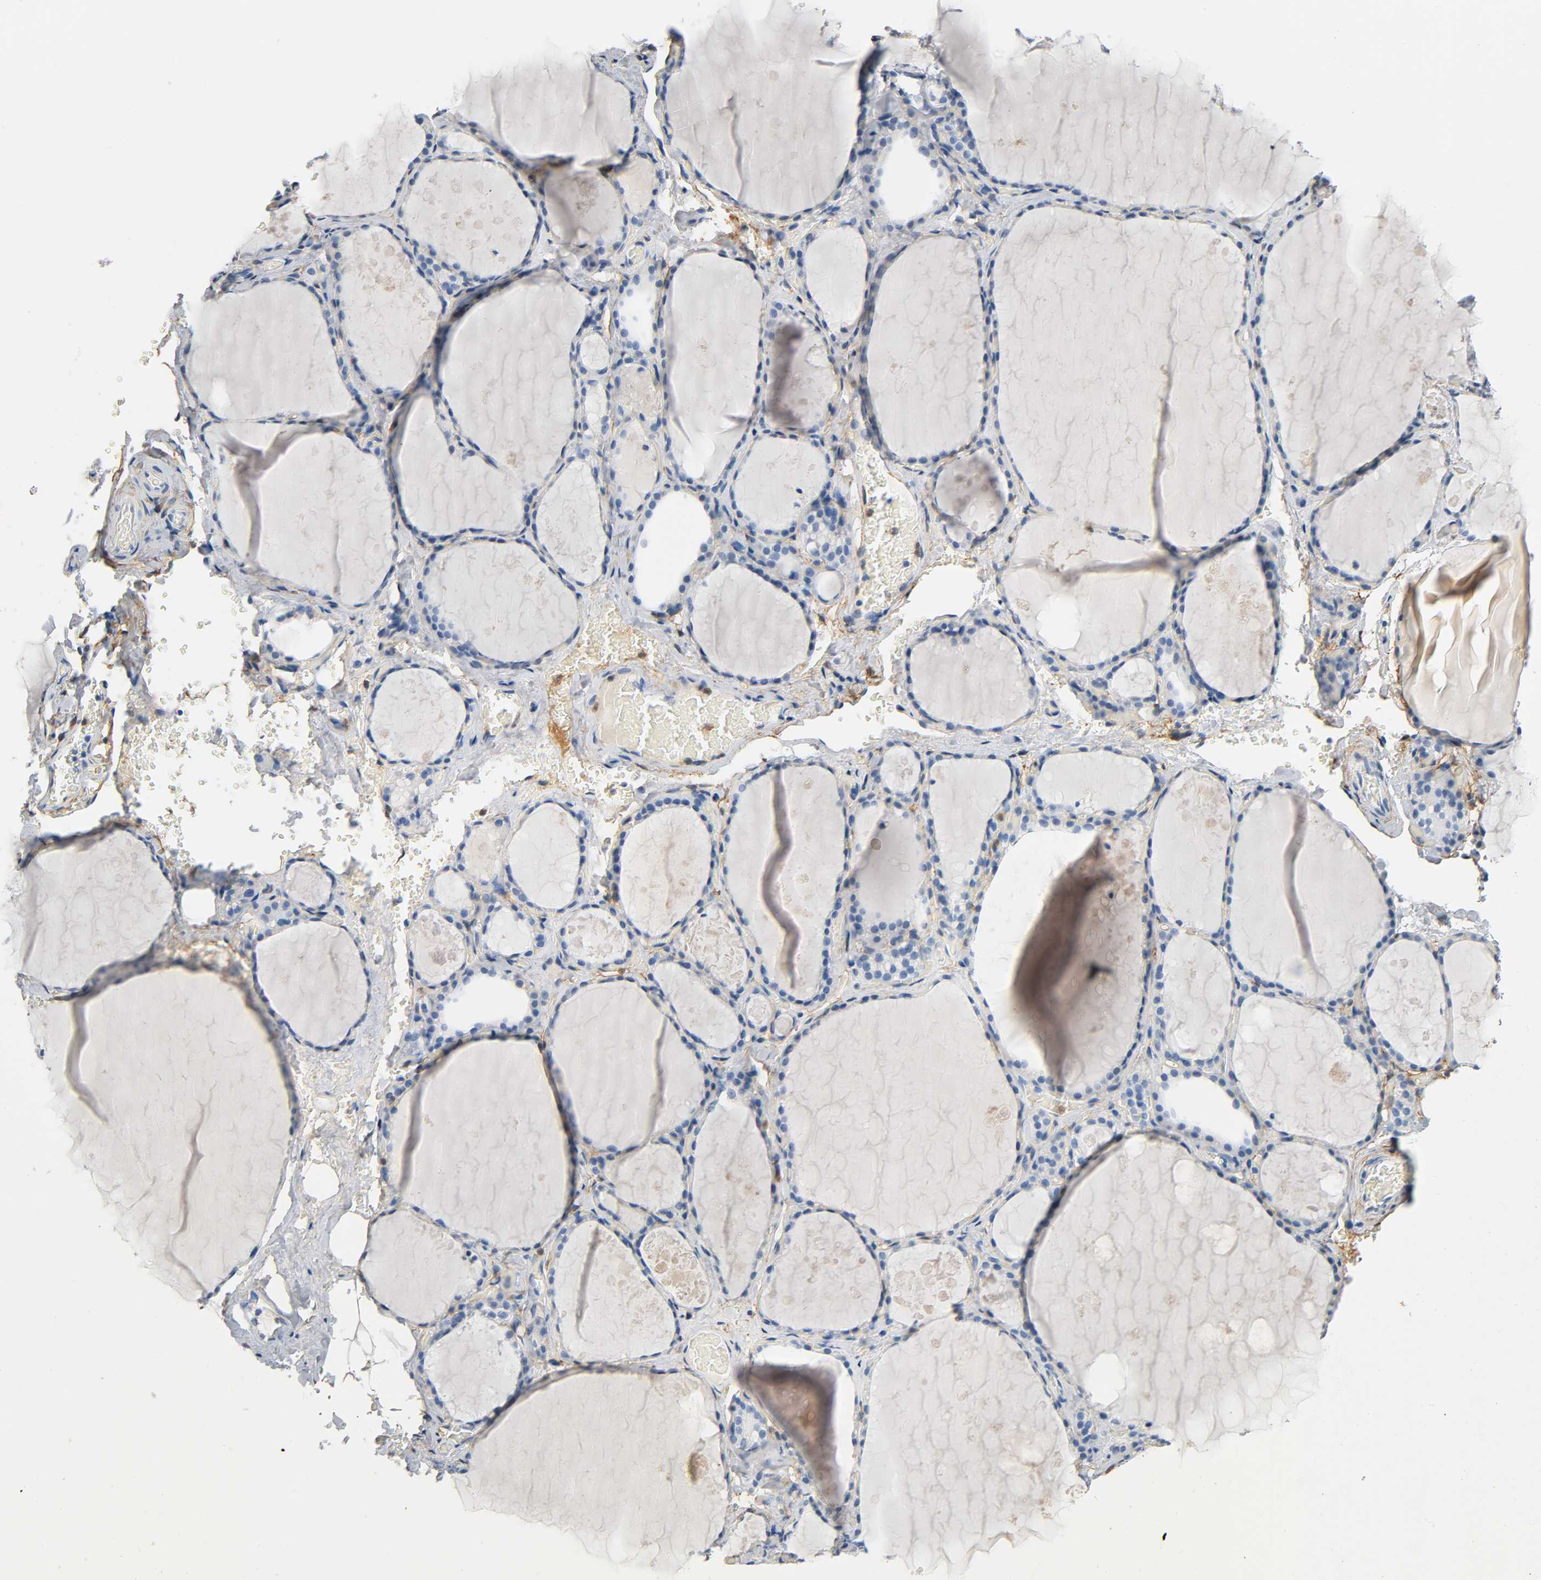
{"staining": {"intensity": "weak", "quantity": "<25%", "location": "cytoplasmic/membranous"}, "tissue": "thyroid gland", "cell_type": "Glandular cells", "image_type": "normal", "snomed": [{"axis": "morphology", "description": "Normal tissue, NOS"}, {"axis": "topography", "description": "Thyroid gland"}], "caption": "This is a photomicrograph of immunohistochemistry staining of normal thyroid gland, which shows no staining in glandular cells. (Stains: DAB immunohistochemistry (IHC) with hematoxylin counter stain, Microscopy: brightfield microscopy at high magnification).", "gene": "ANPEP", "patient": {"sex": "male", "age": 61}}